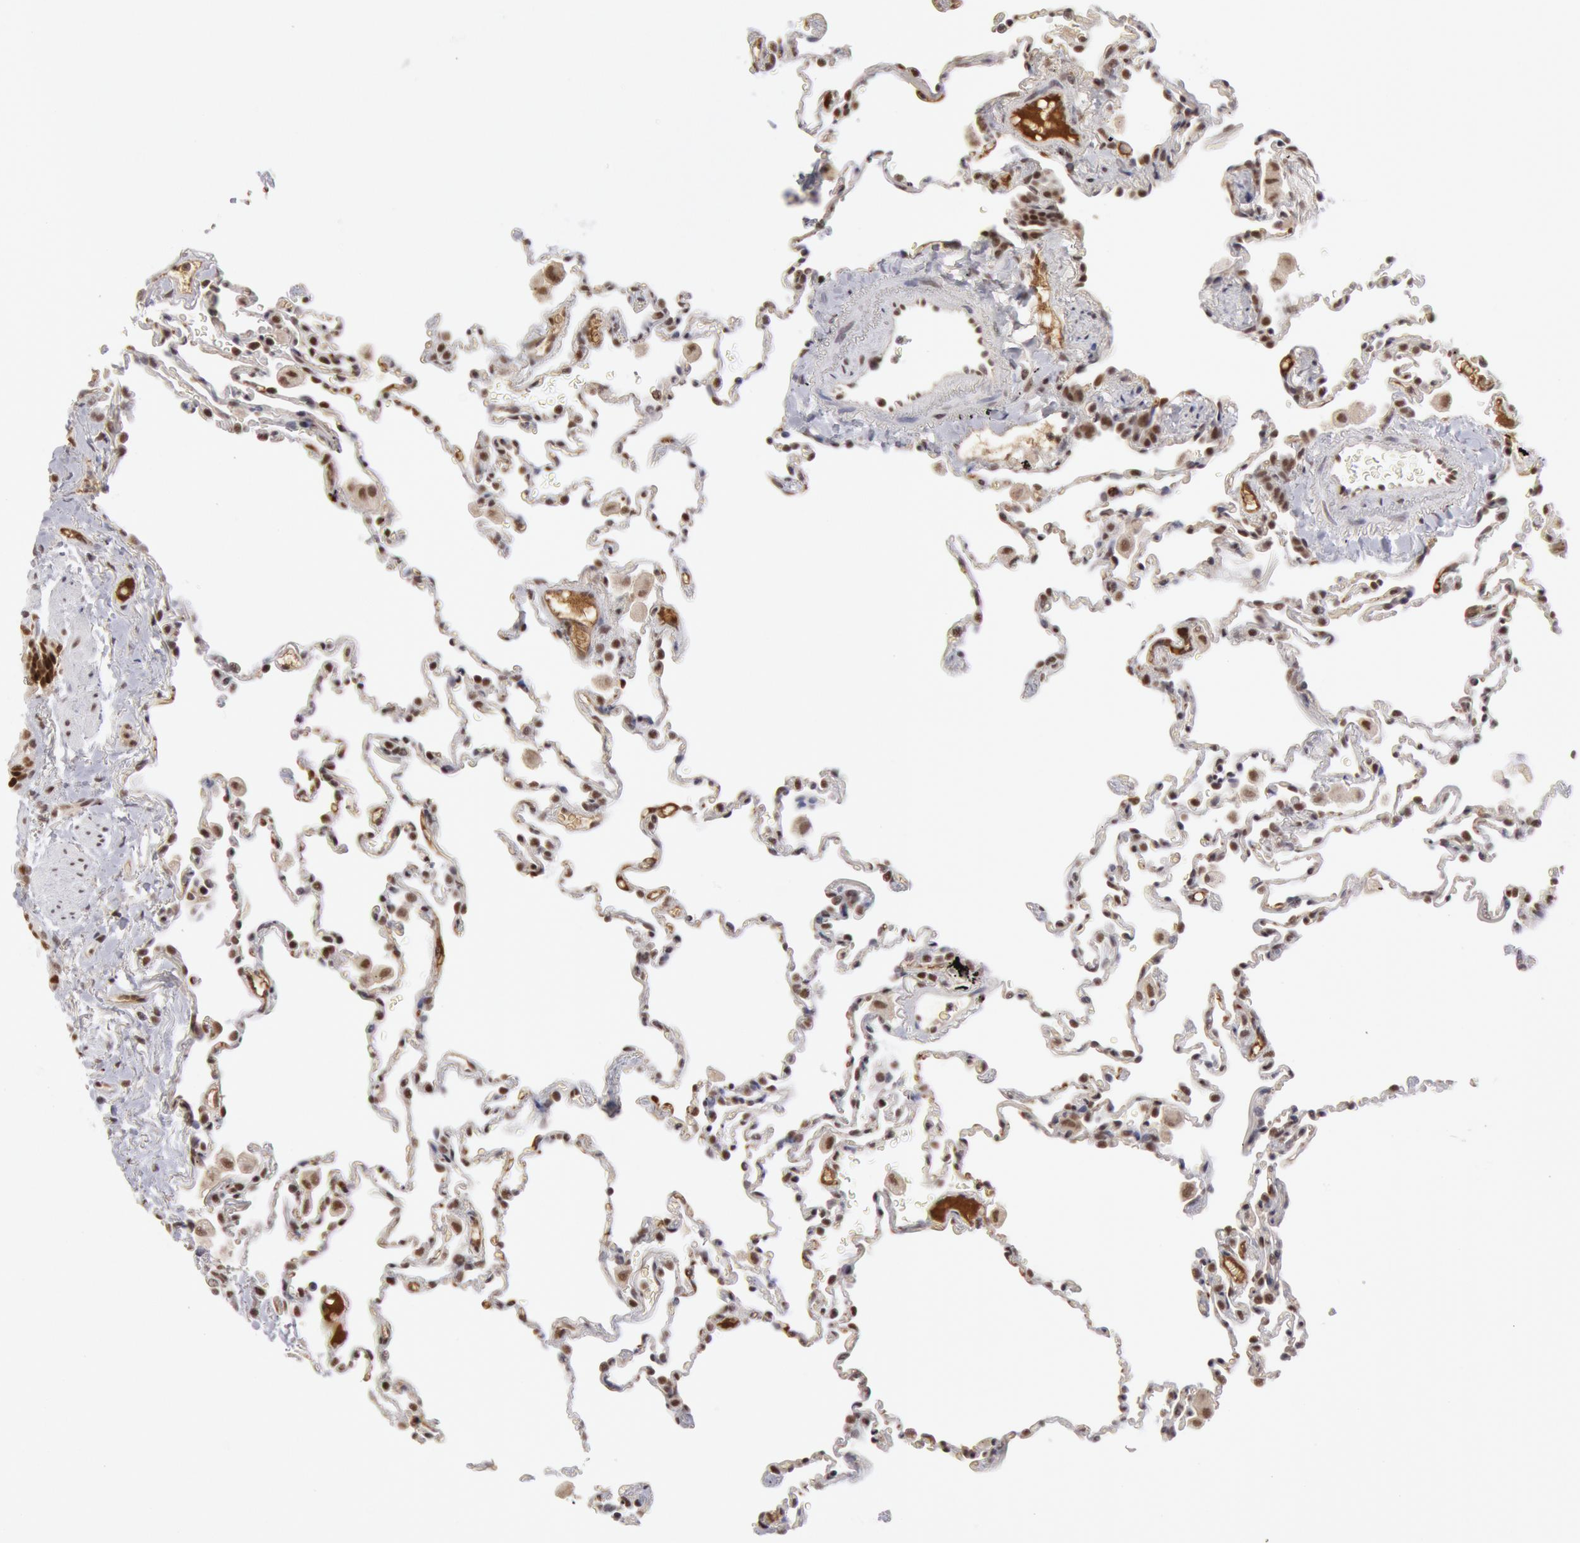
{"staining": {"intensity": "moderate", "quantity": "25%-75%", "location": "nuclear"}, "tissue": "lung", "cell_type": "Alveolar cells", "image_type": "normal", "snomed": [{"axis": "morphology", "description": "Normal tissue, NOS"}, {"axis": "topography", "description": "Lung"}], "caption": "Immunohistochemistry (DAB (3,3'-diaminobenzidine)) staining of benign lung reveals moderate nuclear protein expression in about 25%-75% of alveolar cells. (Stains: DAB in brown, nuclei in blue, Microscopy: brightfield microscopy at high magnification).", "gene": "PPP4R3B", "patient": {"sex": "male", "age": 59}}